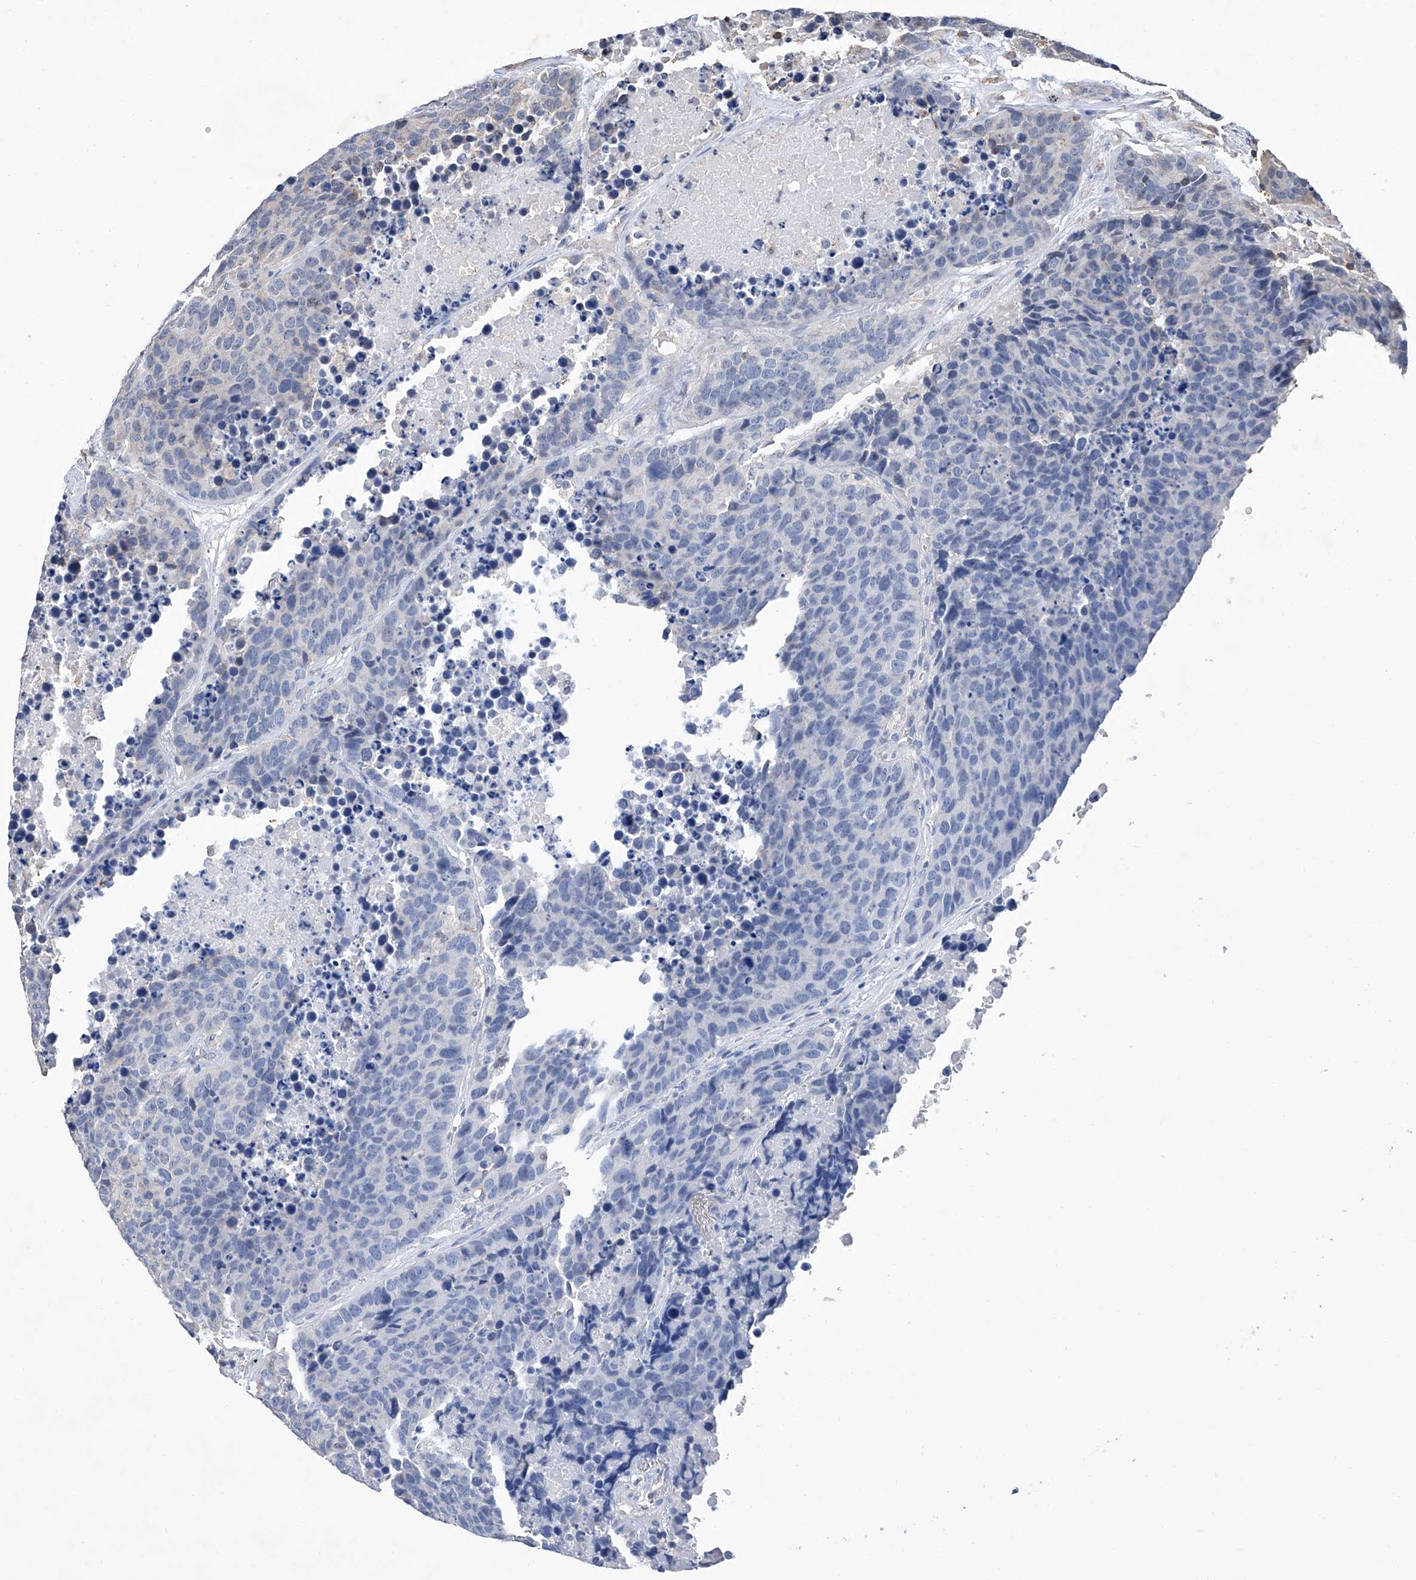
{"staining": {"intensity": "negative", "quantity": "none", "location": "none"}, "tissue": "carcinoid", "cell_type": "Tumor cells", "image_type": "cancer", "snomed": [{"axis": "morphology", "description": "Carcinoid, malignant, NOS"}, {"axis": "topography", "description": "Lung"}], "caption": "A high-resolution micrograph shows IHC staining of carcinoid, which displays no significant staining in tumor cells.", "gene": "GPT", "patient": {"sex": "male", "age": 60}}